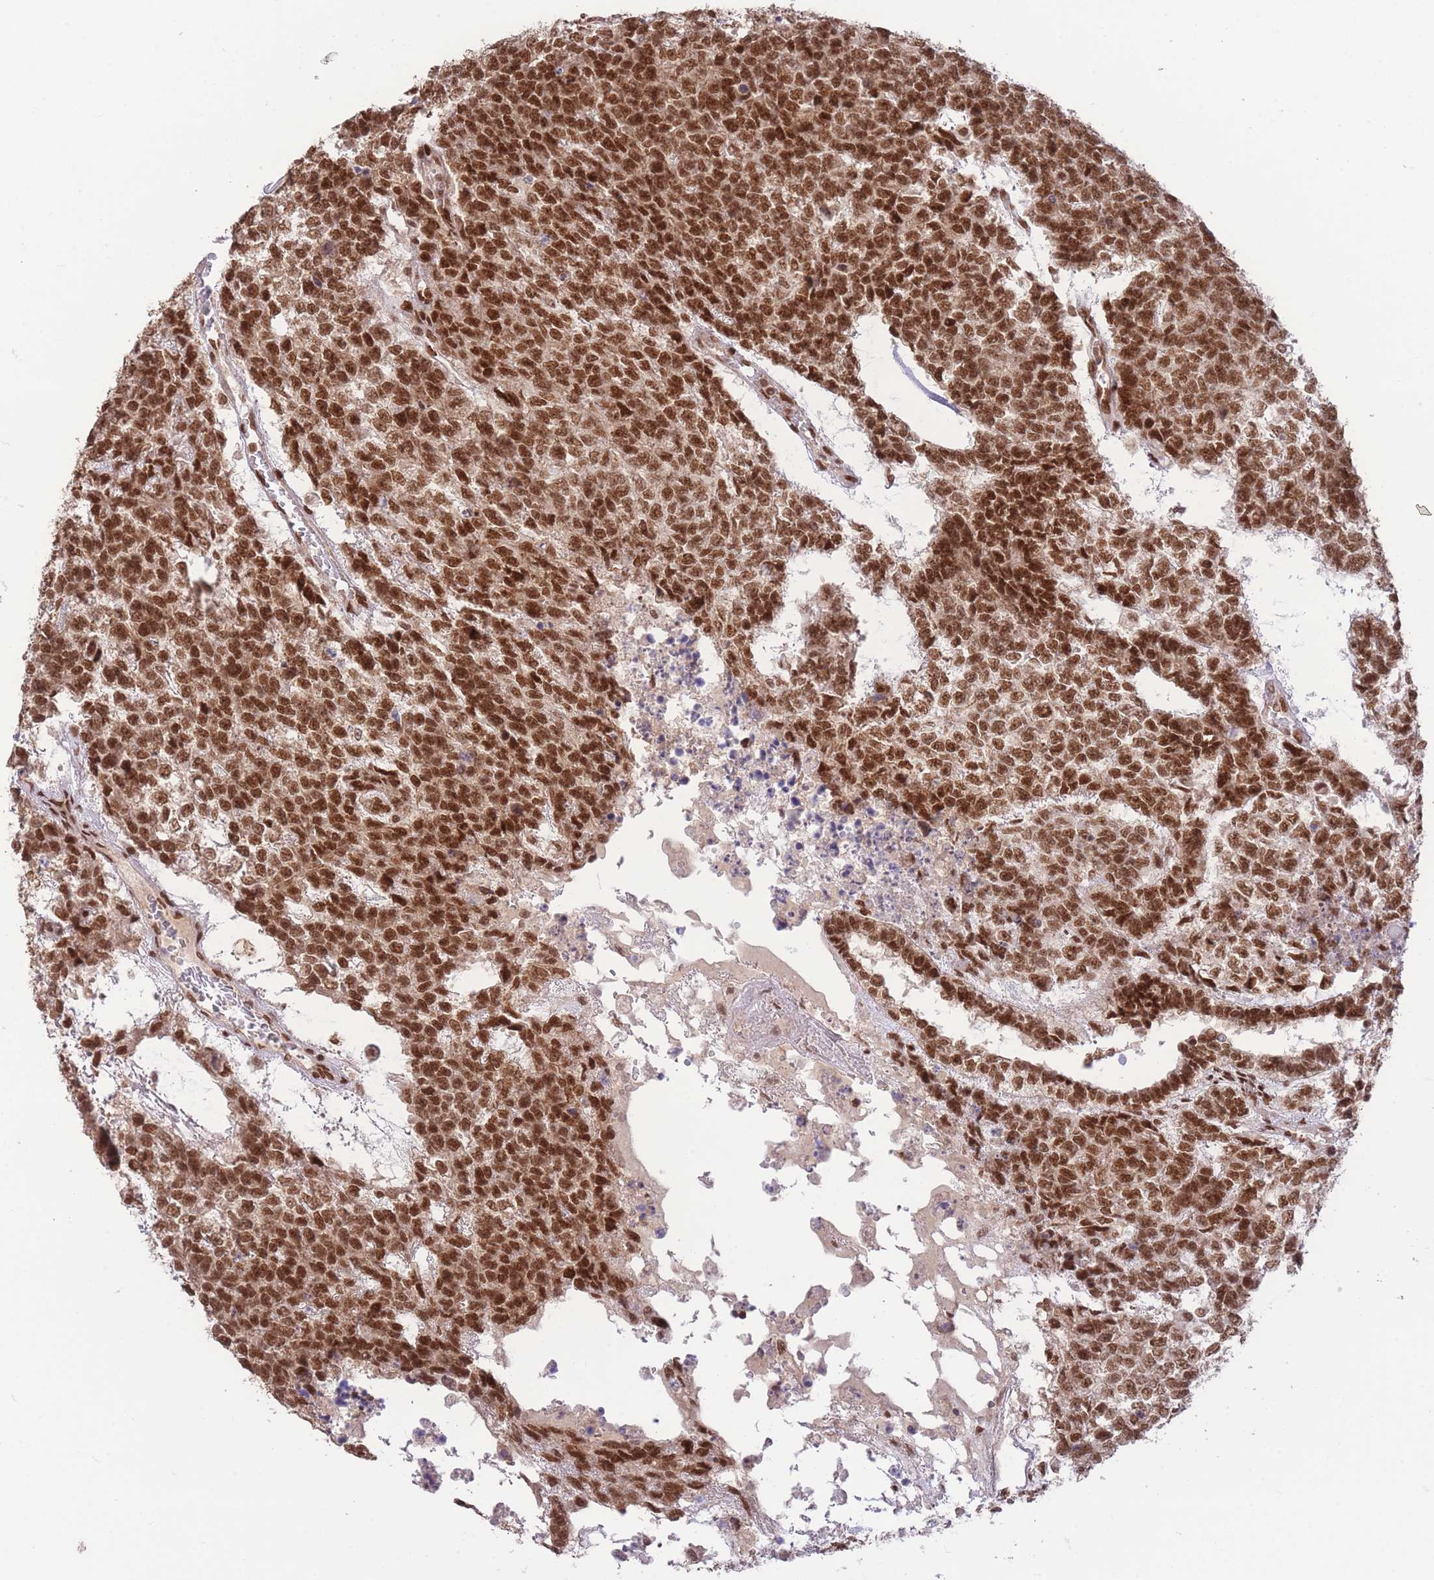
{"staining": {"intensity": "strong", "quantity": ">75%", "location": "nuclear"}, "tissue": "testis cancer", "cell_type": "Tumor cells", "image_type": "cancer", "snomed": [{"axis": "morphology", "description": "Carcinoma, Embryonal, NOS"}, {"axis": "topography", "description": "Testis"}], "caption": "Embryonal carcinoma (testis) tissue reveals strong nuclear positivity in about >75% of tumor cells, visualized by immunohistochemistry. (DAB (3,3'-diaminobenzidine) IHC with brightfield microscopy, high magnification).", "gene": "CARD8", "patient": {"sex": "male", "age": 23}}